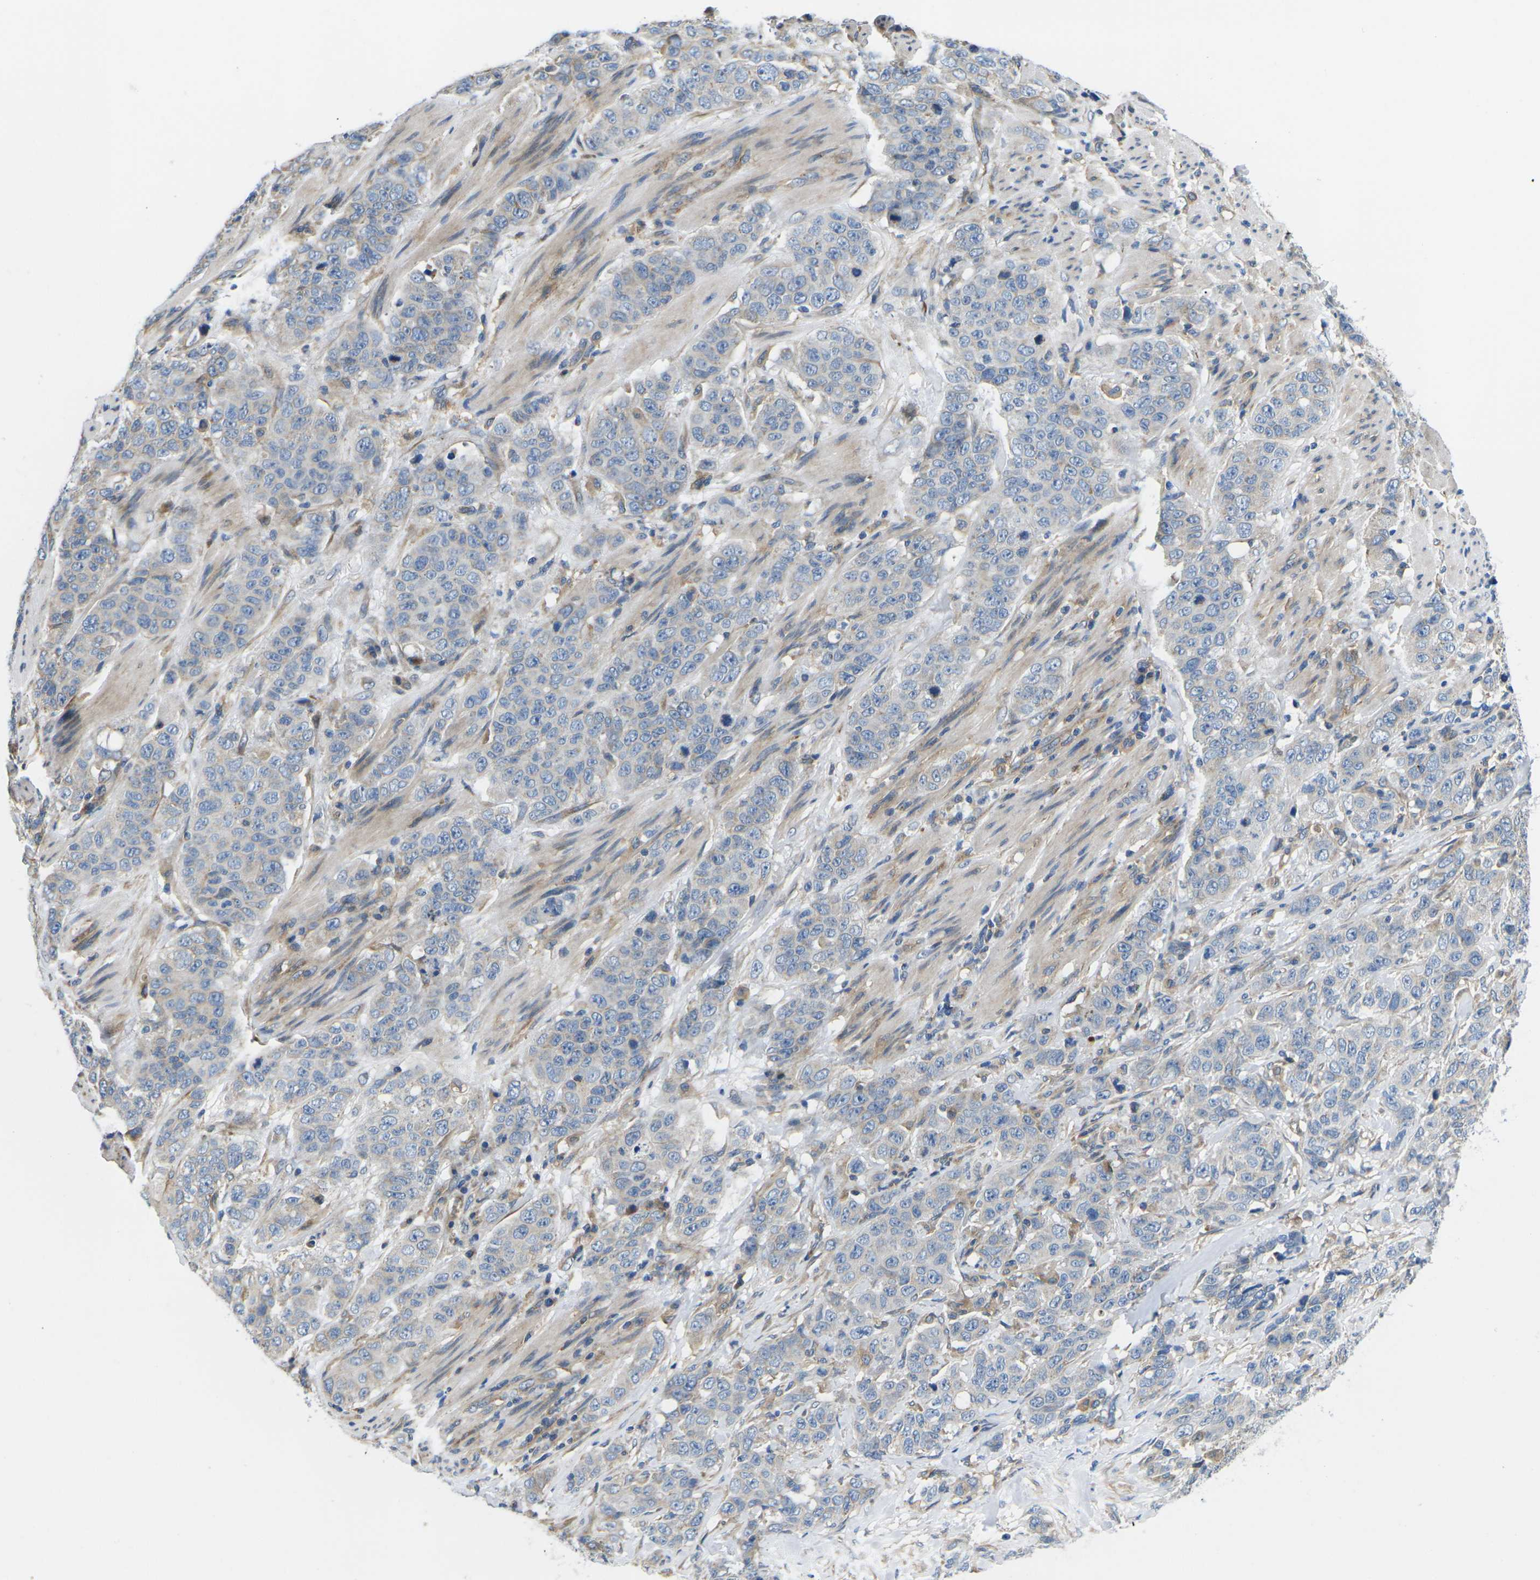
{"staining": {"intensity": "weak", "quantity": "<25%", "location": "cytoplasmic/membranous"}, "tissue": "stomach cancer", "cell_type": "Tumor cells", "image_type": "cancer", "snomed": [{"axis": "morphology", "description": "Adenocarcinoma, NOS"}, {"axis": "topography", "description": "Stomach"}], "caption": "Immunohistochemical staining of human adenocarcinoma (stomach) exhibits no significant staining in tumor cells. (IHC, brightfield microscopy, high magnification).", "gene": "TMEFF2", "patient": {"sex": "male", "age": 48}}